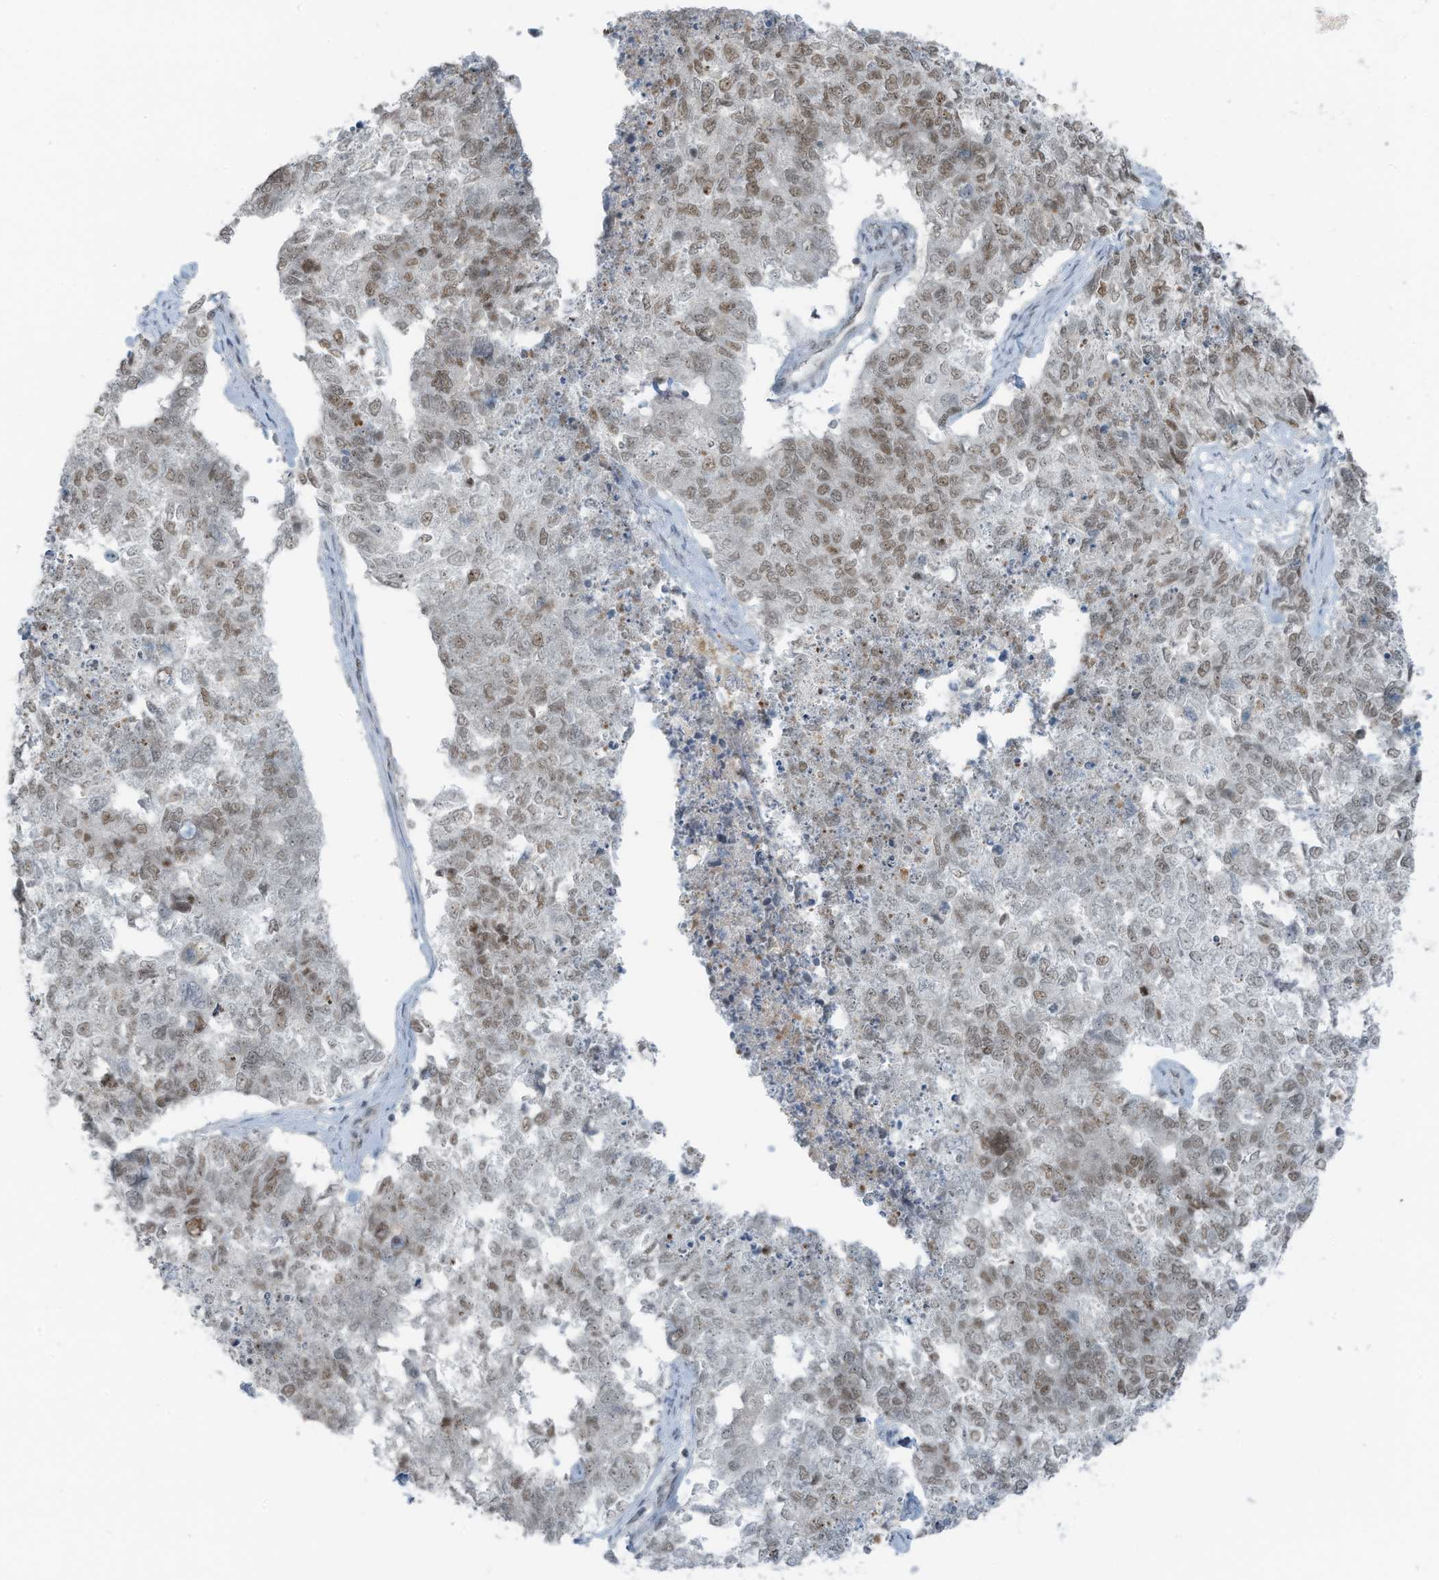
{"staining": {"intensity": "moderate", "quantity": ">75%", "location": "nuclear"}, "tissue": "cervical cancer", "cell_type": "Tumor cells", "image_type": "cancer", "snomed": [{"axis": "morphology", "description": "Squamous cell carcinoma, NOS"}, {"axis": "topography", "description": "Cervix"}], "caption": "IHC (DAB) staining of cervical cancer shows moderate nuclear protein expression in about >75% of tumor cells.", "gene": "WRNIP1", "patient": {"sex": "female", "age": 63}}